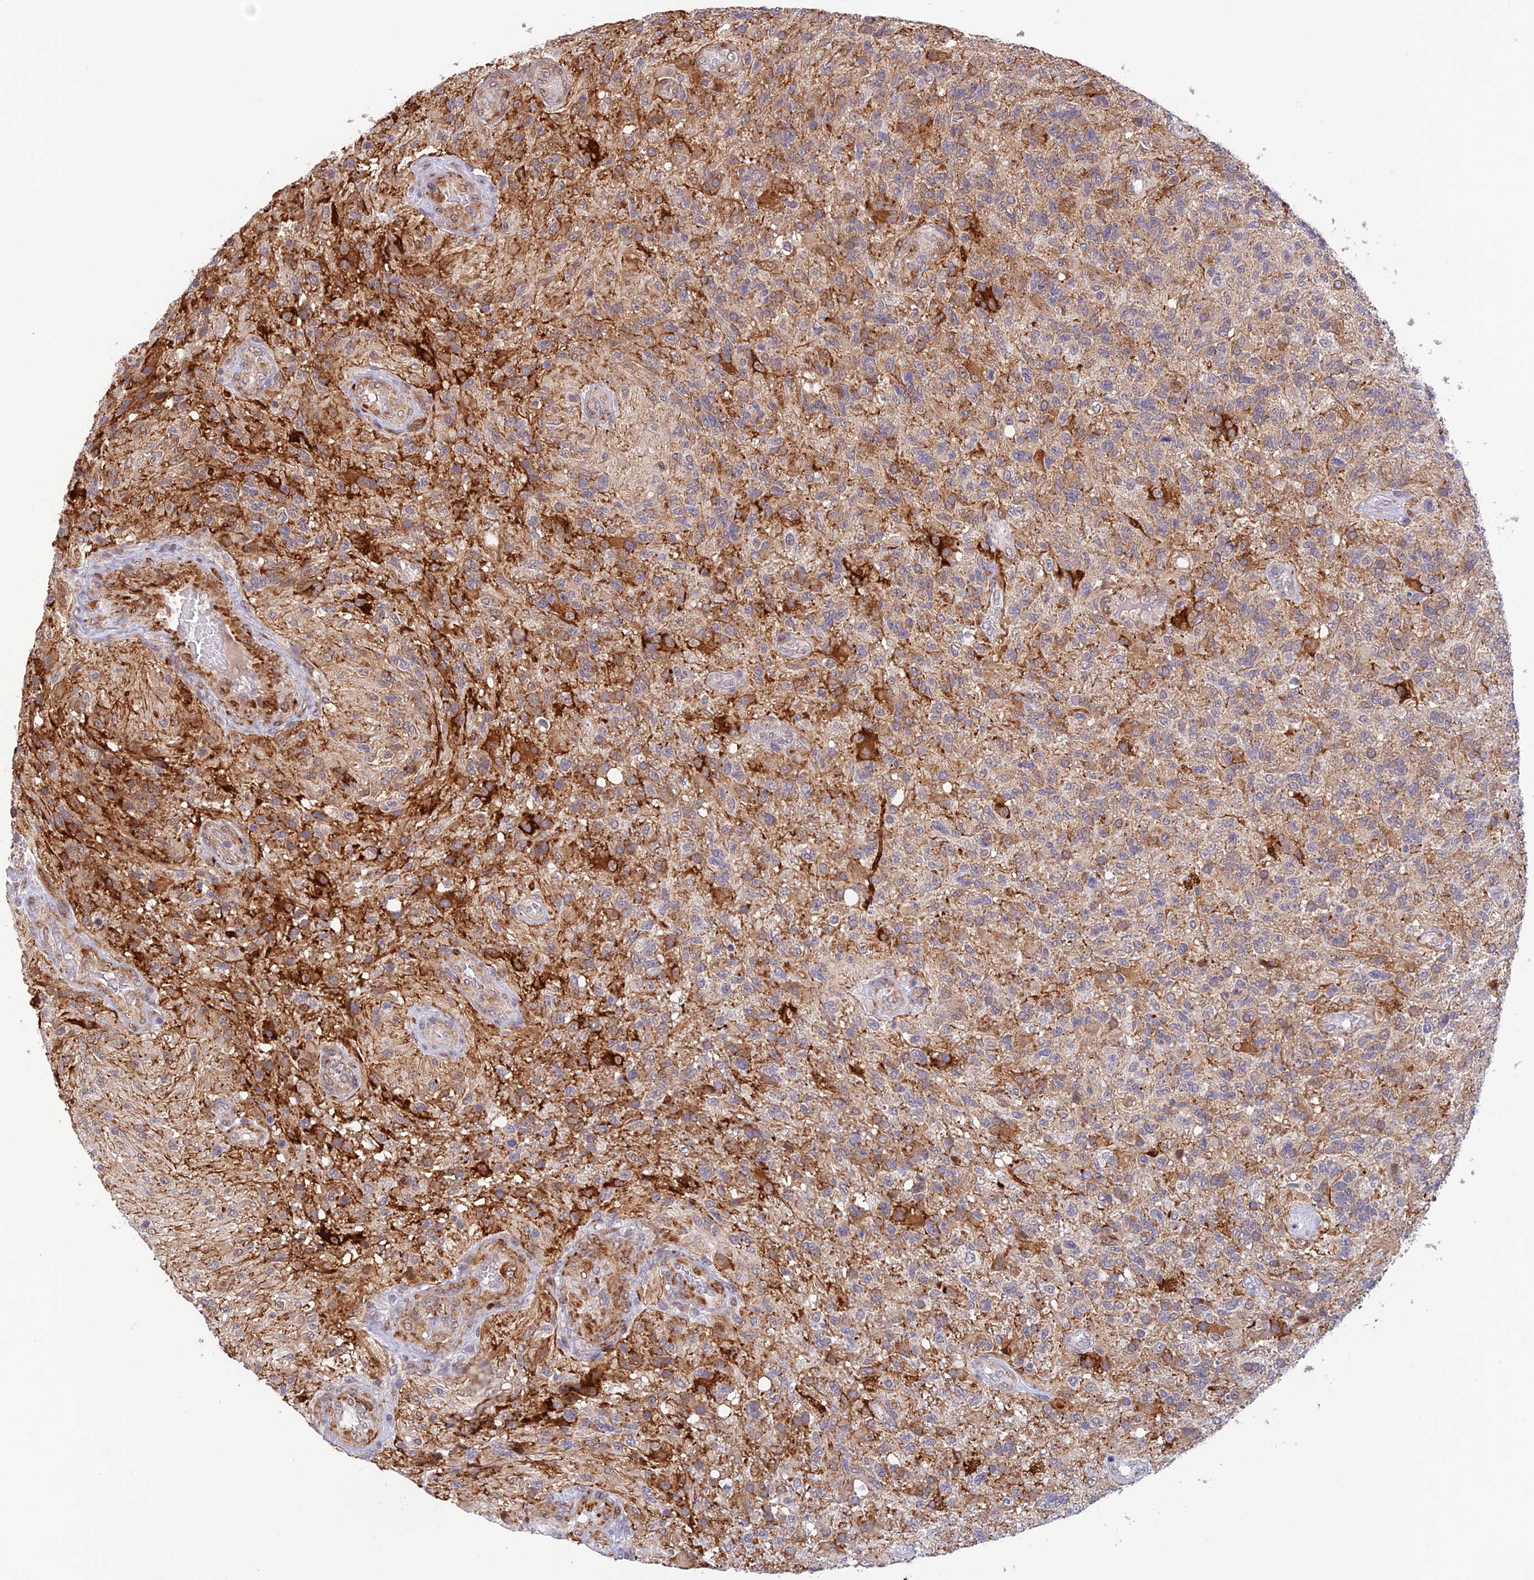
{"staining": {"intensity": "moderate", "quantity": "<25%", "location": "cytoplasmic/membranous"}, "tissue": "glioma", "cell_type": "Tumor cells", "image_type": "cancer", "snomed": [{"axis": "morphology", "description": "Glioma, malignant, High grade"}, {"axis": "topography", "description": "Brain"}], "caption": "A micrograph of human glioma stained for a protein shows moderate cytoplasmic/membranous brown staining in tumor cells.", "gene": "WDR55", "patient": {"sex": "male", "age": 56}}